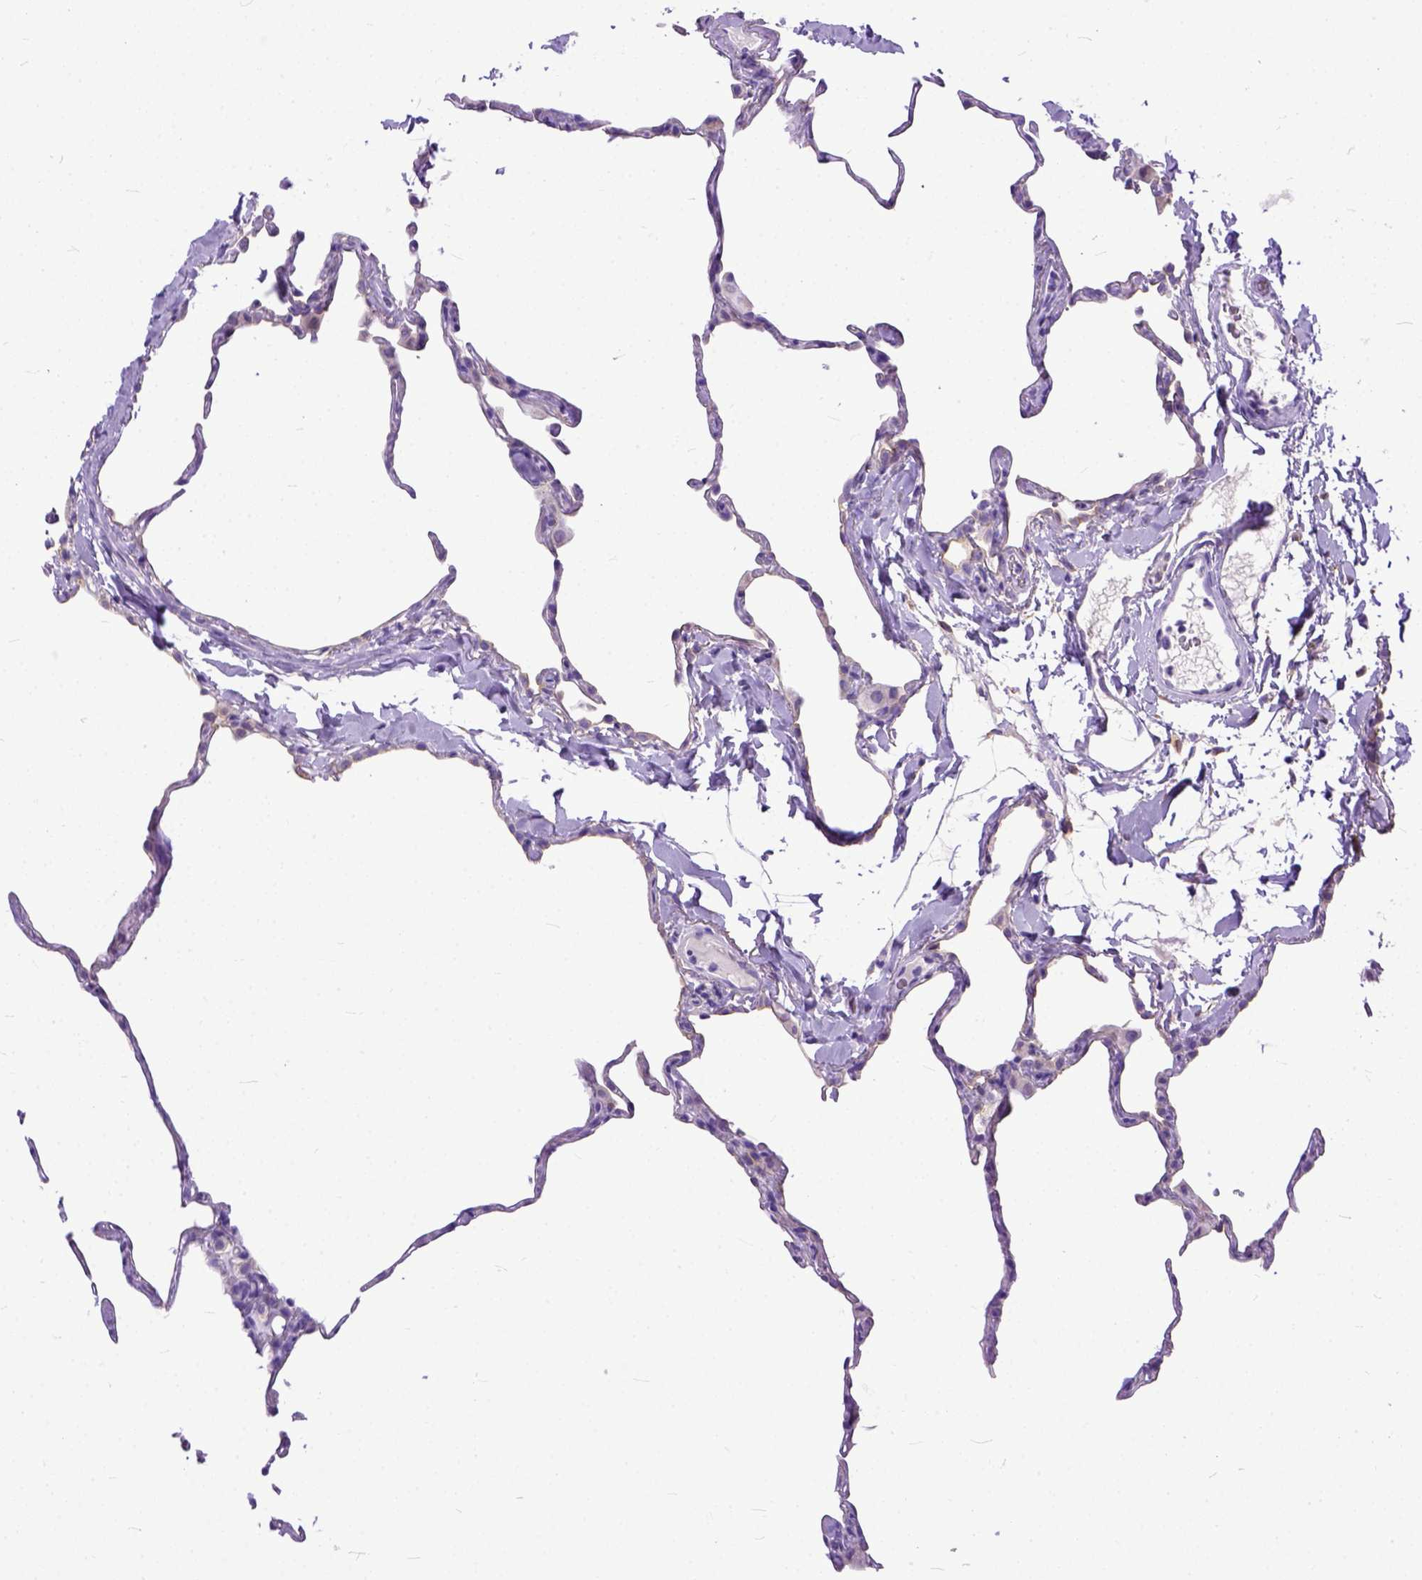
{"staining": {"intensity": "negative", "quantity": "none", "location": "none"}, "tissue": "lung", "cell_type": "Alveolar cells", "image_type": "normal", "snomed": [{"axis": "morphology", "description": "Normal tissue, NOS"}, {"axis": "topography", "description": "Lung"}], "caption": "A high-resolution micrograph shows immunohistochemistry (IHC) staining of normal lung, which exhibits no significant staining in alveolar cells. (IHC, brightfield microscopy, high magnification).", "gene": "PPL", "patient": {"sex": "male", "age": 65}}